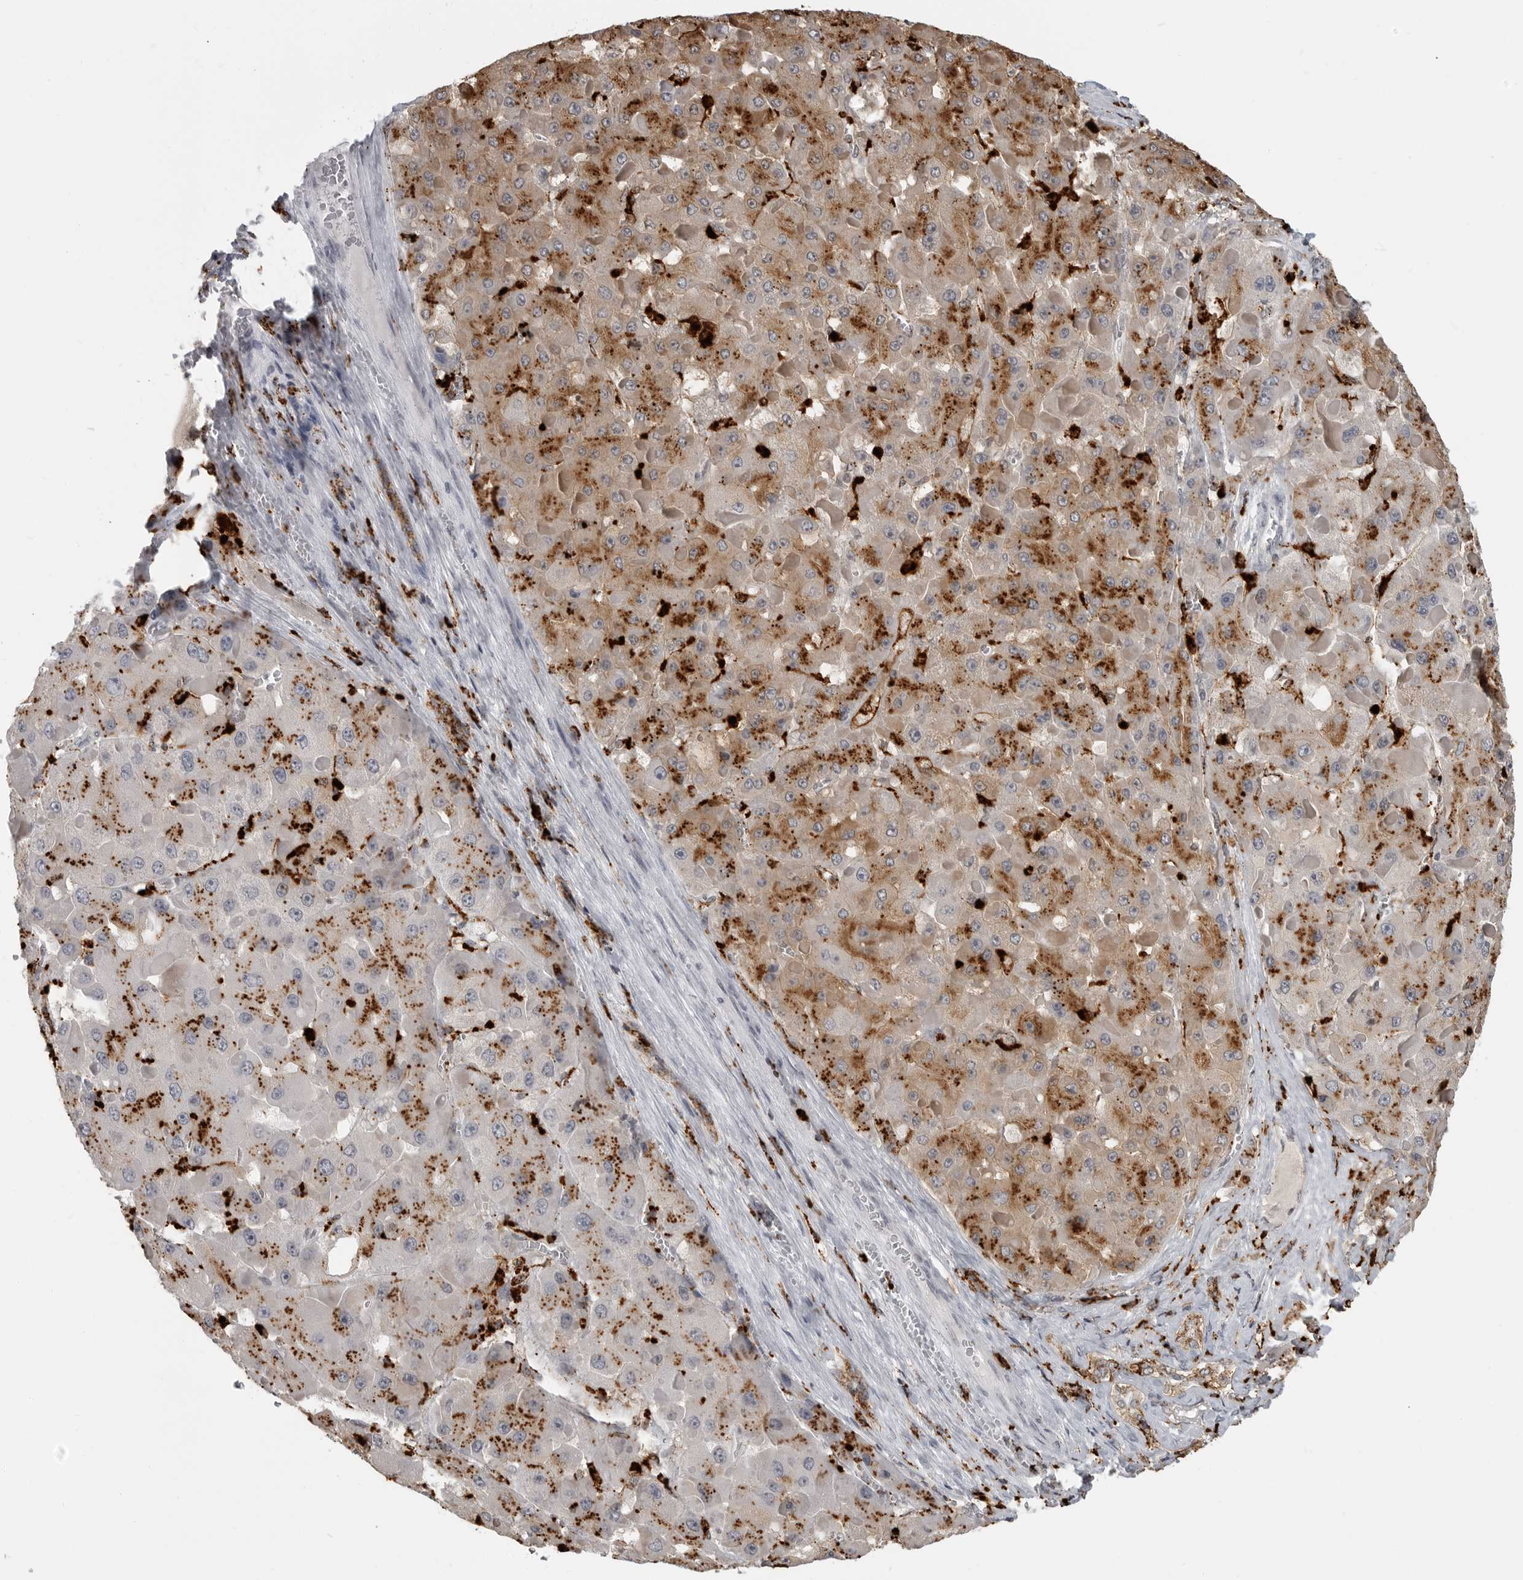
{"staining": {"intensity": "moderate", "quantity": ">75%", "location": "cytoplasmic/membranous"}, "tissue": "liver cancer", "cell_type": "Tumor cells", "image_type": "cancer", "snomed": [{"axis": "morphology", "description": "Carcinoma, Hepatocellular, NOS"}, {"axis": "topography", "description": "Liver"}], "caption": "The immunohistochemical stain highlights moderate cytoplasmic/membranous expression in tumor cells of liver cancer (hepatocellular carcinoma) tissue.", "gene": "IFI30", "patient": {"sex": "female", "age": 73}}